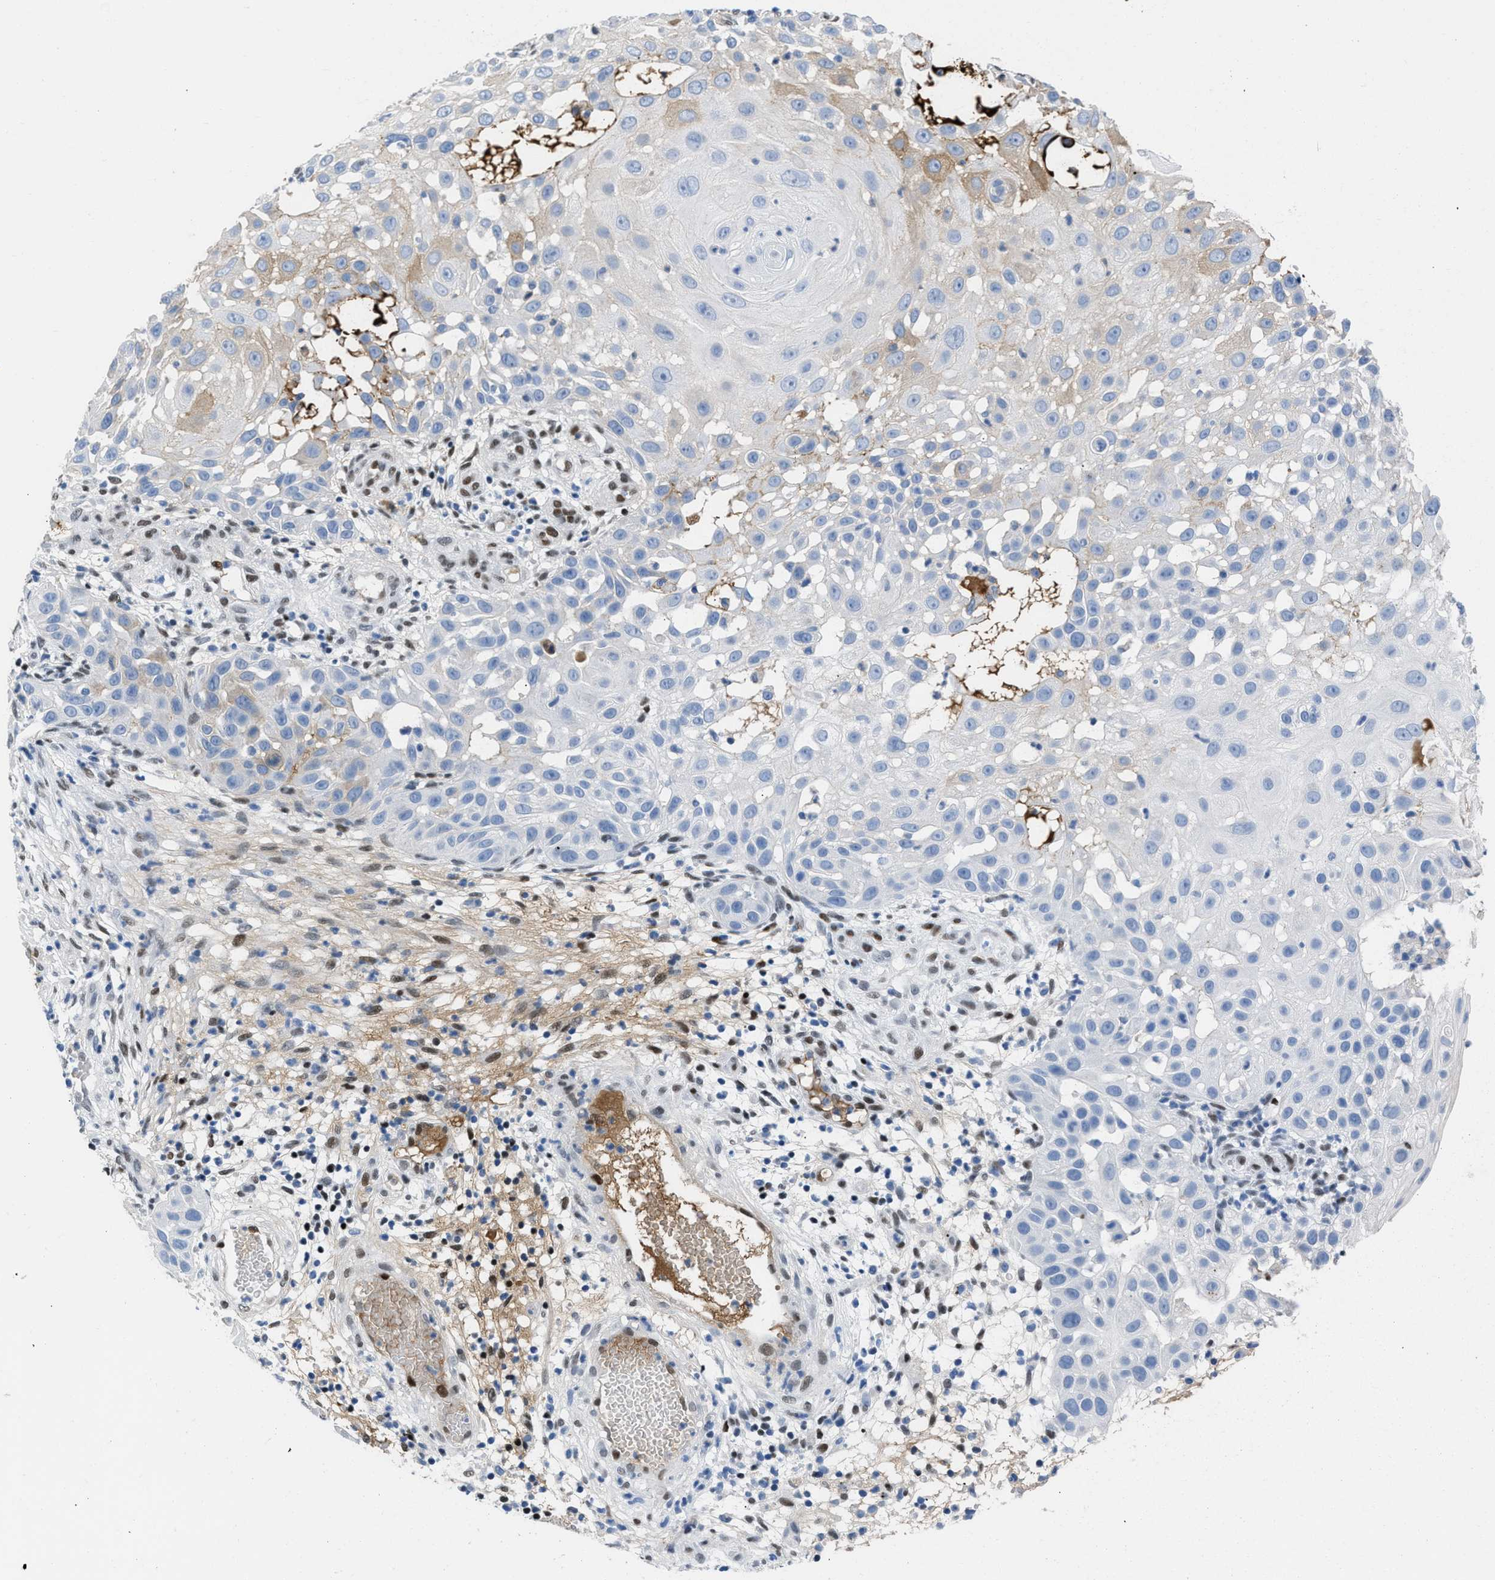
{"staining": {"intensity": "moderate", "quantity": "<25%", "location": "cytoplasmic/membranous"}, "tissue": "skin cancer", "cell_type": "Tumor cells", "image_type": "cancer", "snomed": [{"axis": "morphology", "description": "Squamous cell carcinoma, NOS"}, {"axis": "topography", "description": "Skin"}], "caption": "Immunohistochemical staining of human skin cancer (squamous cell carcinoma) displays moderate cytoplasmic/membranous protein staining in approximately <25% of tumor cells.", "gene": "LEF1", "patient": {"sex": "female", "age": 44}}